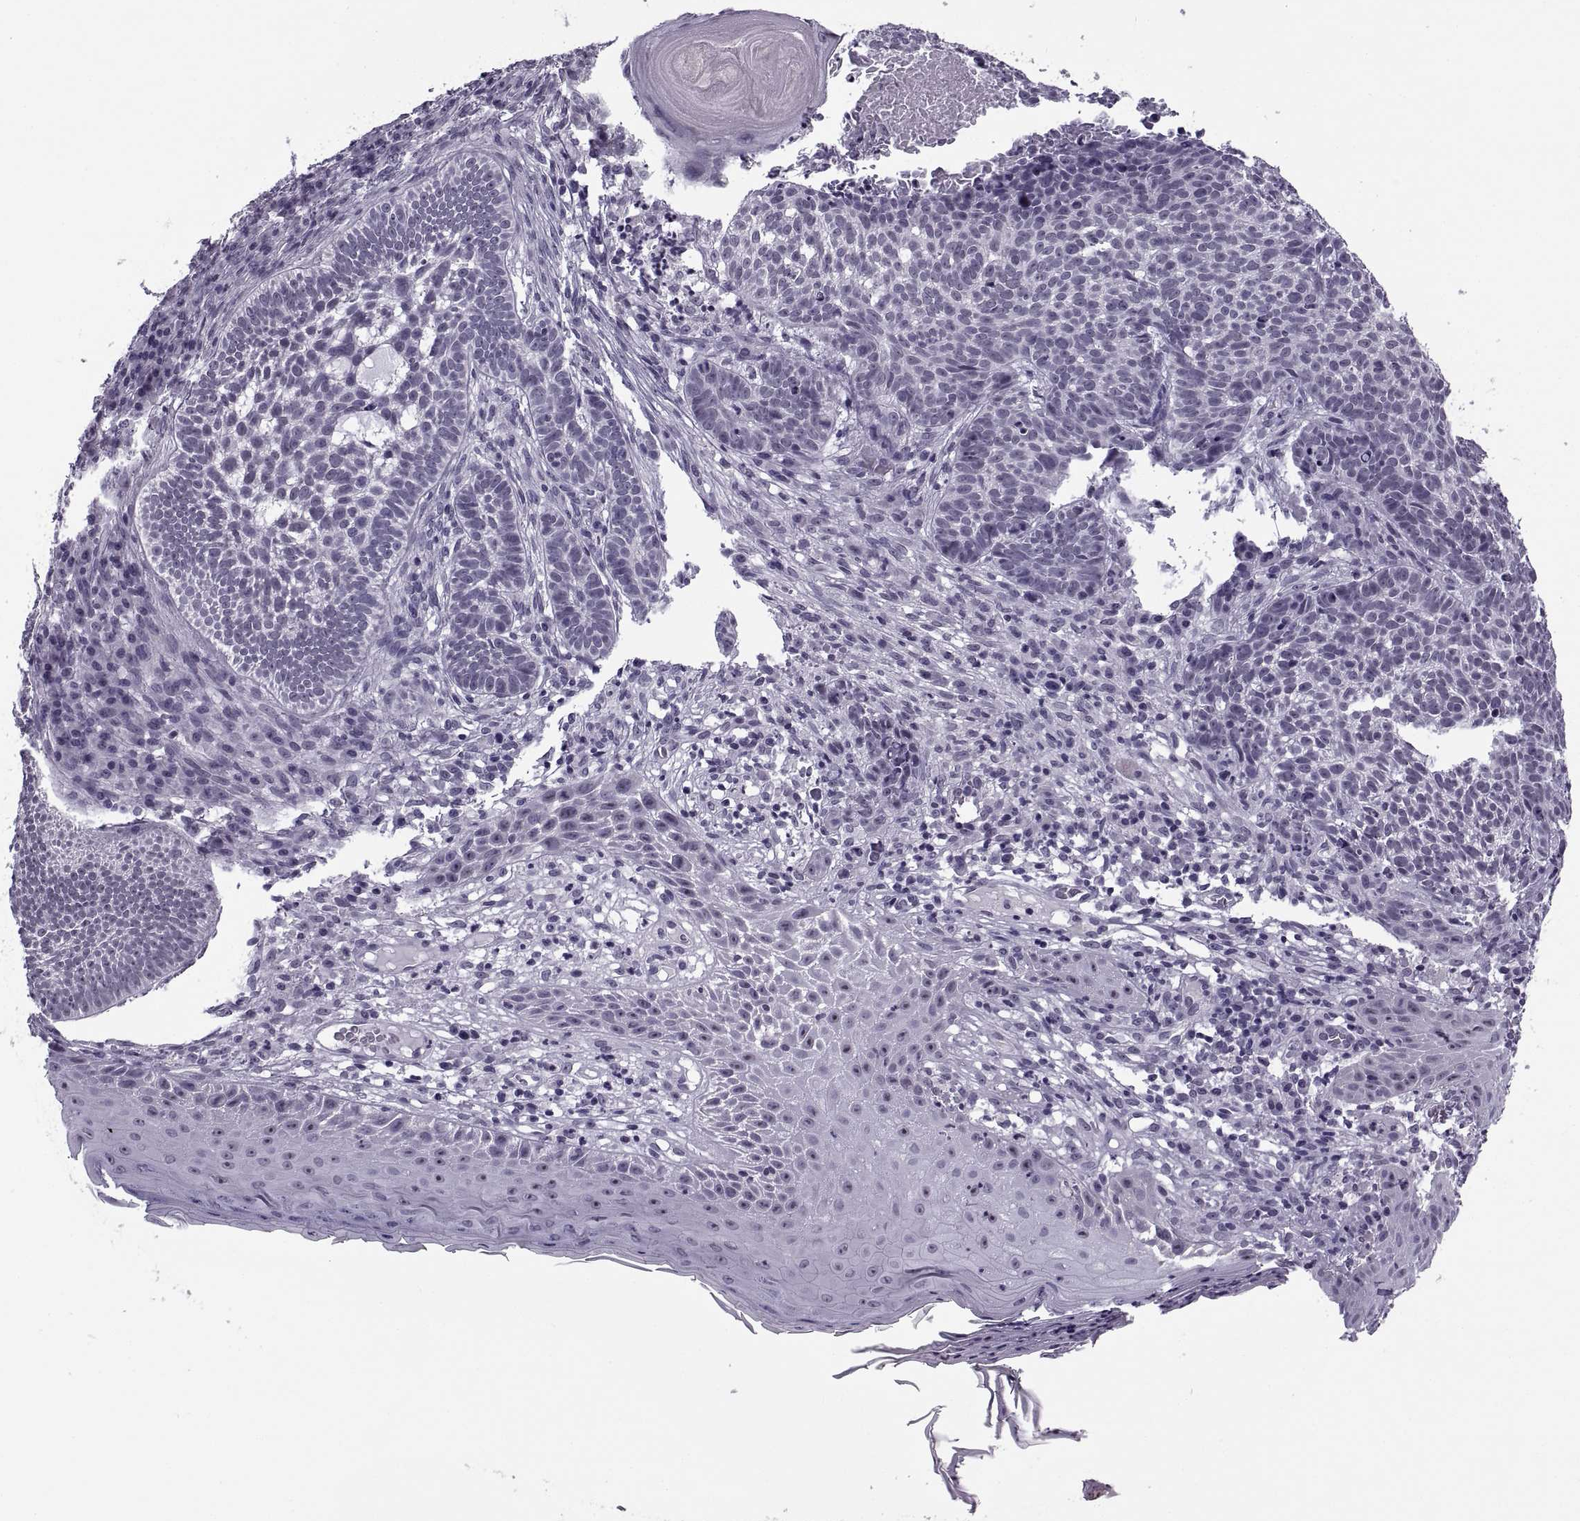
{"staining": {"intensity": "negative", "quantity": "none", "location": "none"}, "tissue": "skin cancer", "cell_type": "Tumor cells", "image_type": "cancer", "snomed": [{"axis": "morphology", "description": "Basal cell carcinoma"}, {"axis": "topography", "description": "Skin"}], "caption": "Tumor cells show no significant expression in basal cell carcinoma (skin).", "gene": "TBC1D3G", "patient": {"sex": "male", "age": 90}}